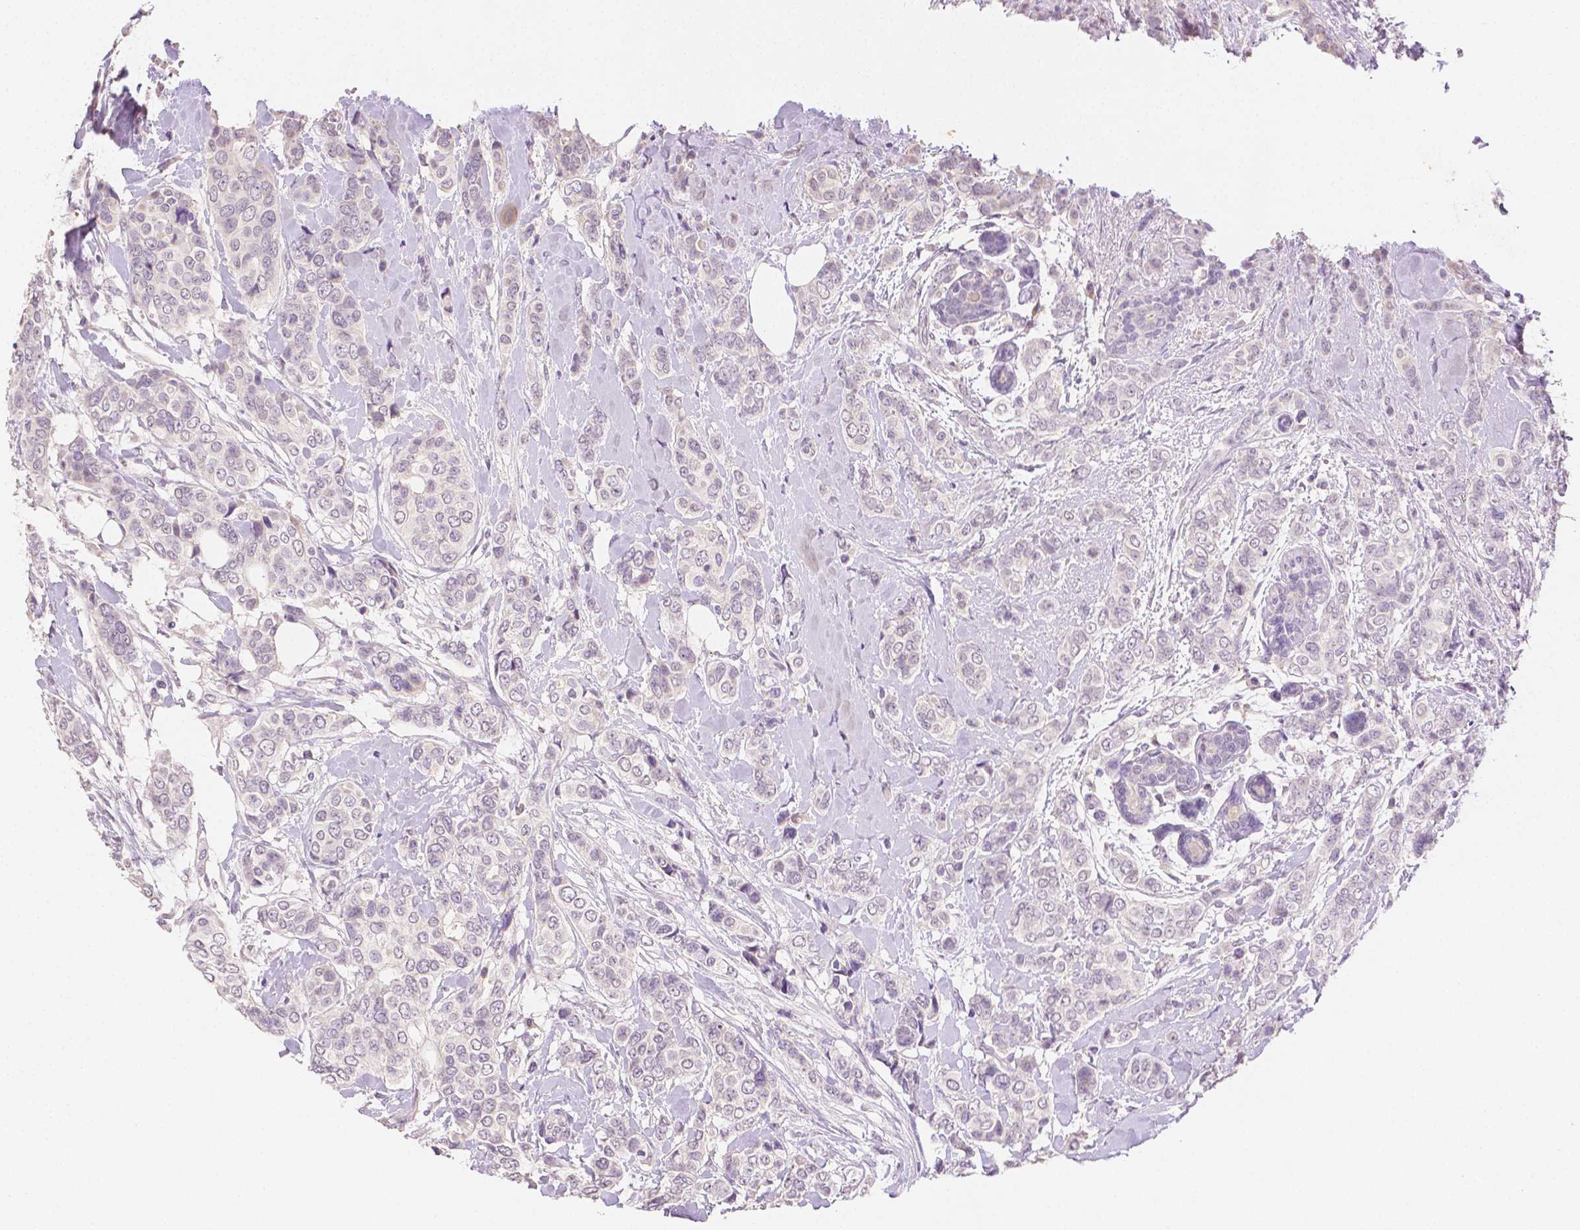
{"staining": {"intensity": "weak", "quantity": "<25%", "location": "nuclear"}, "tissue": "breast cancer", "cell_type": "Tumor cells", "image_type": "cancer", "snomed": [{"axis": "morphology", "description": "Lobular carcinoma"}, {"axis": "topography", "description": "Breast"}], "caption": "There is no significant staining in tumor cells of breast cancer.", "gene": "TGM1", "patient": {"sex": "female", "age": 51}}